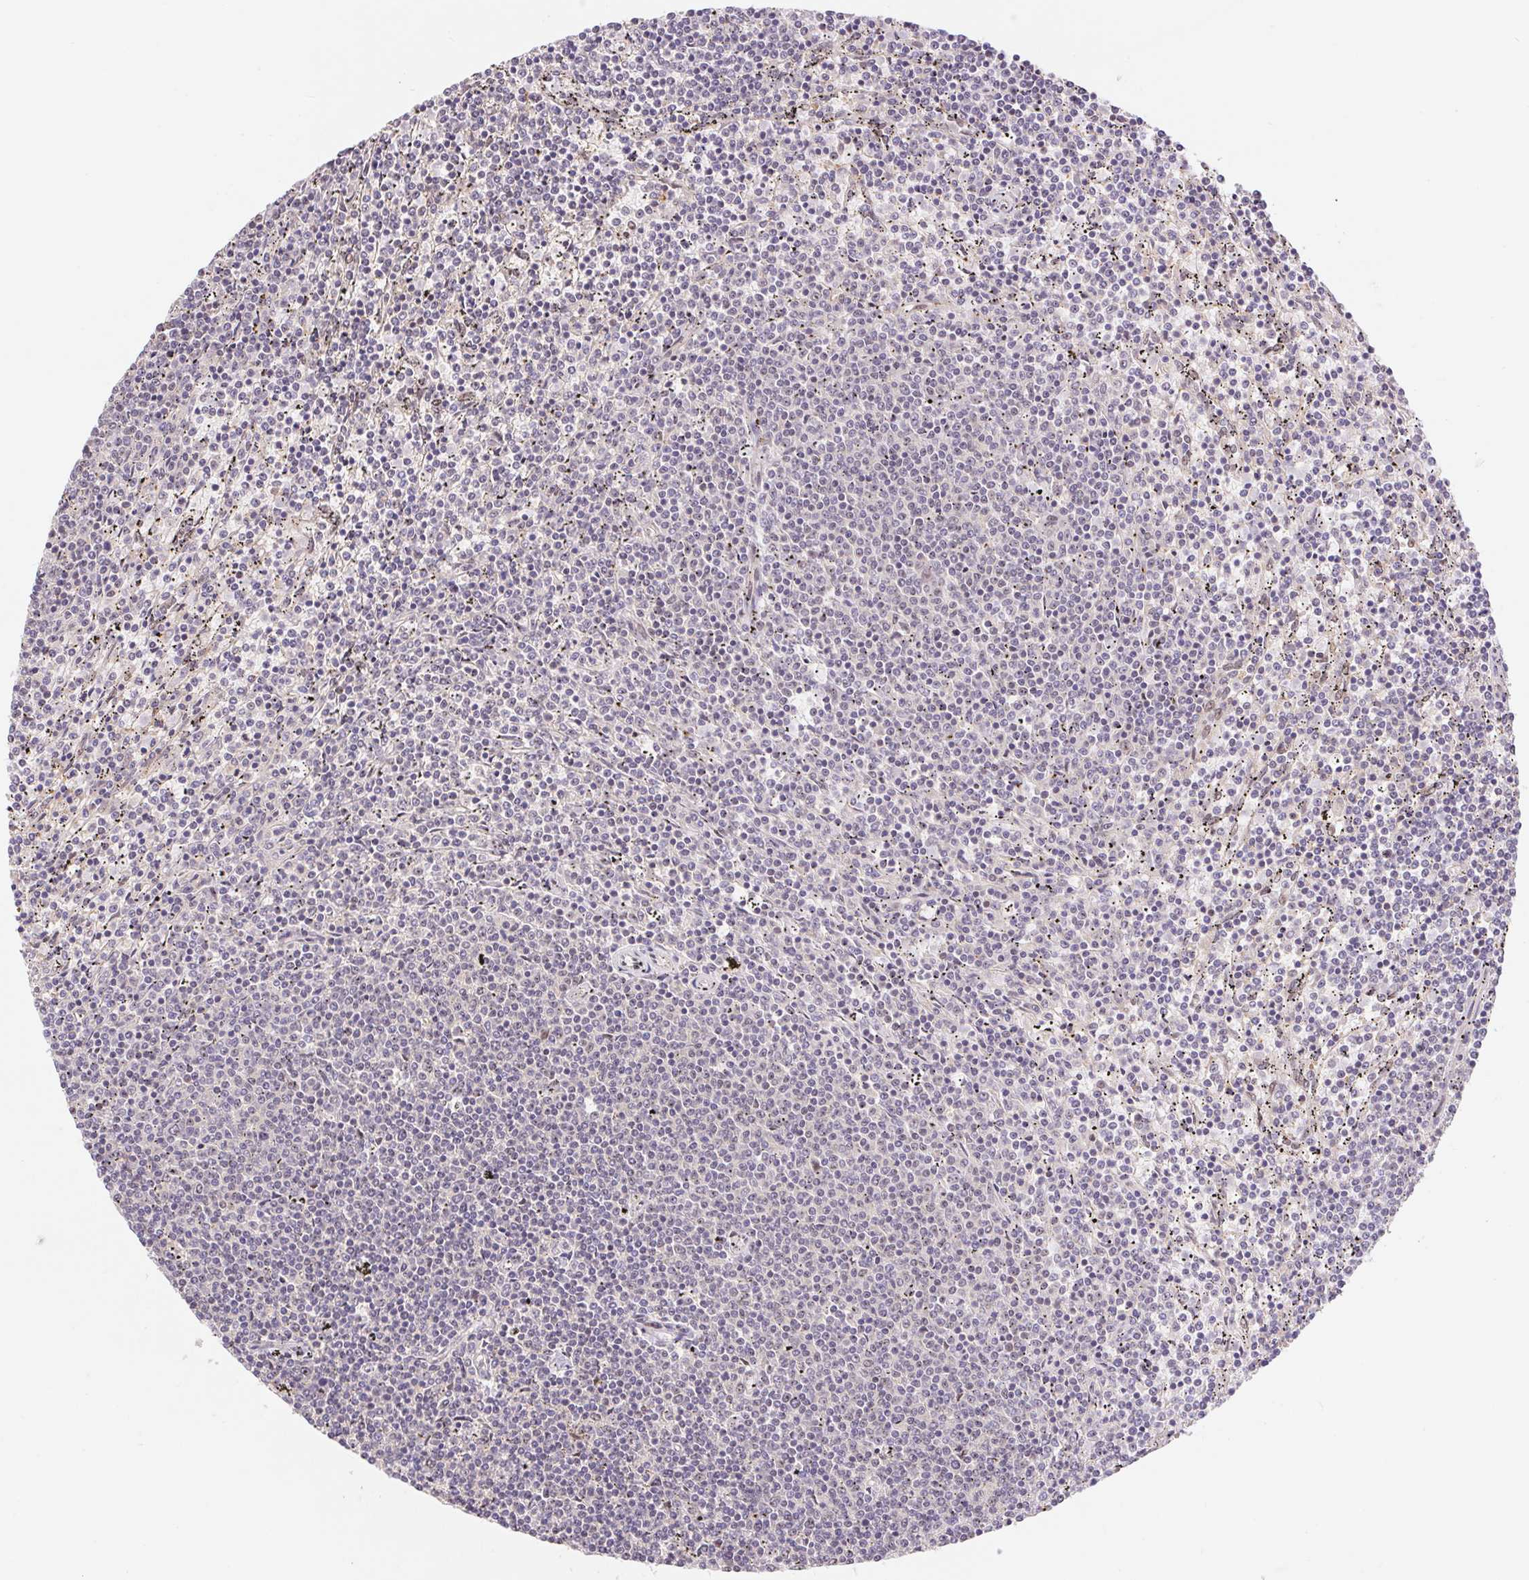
{"staining": {"intensity": "negative", "quantity": "none", "location": "none"}, "tissue": "lymphoma", "cell_type": "Tumor cells", "image_type": "cancer", "snomed": [{"axis": "morphology", "description": "Malignant lymphoma, non-Hodgkin's type, Low grade"}, {"axis": "topography", "description": "Spleen"}], "caption": "Tumor cells show no significant protein staining in lymphoma. The staining is performed using DAB (3,3'-diaminobenzidine) brown chromogen with nuclei counter-stained in using hematoxylin.", "gene": "CAND1", "patient": {"sex": "female", "age": 50}}